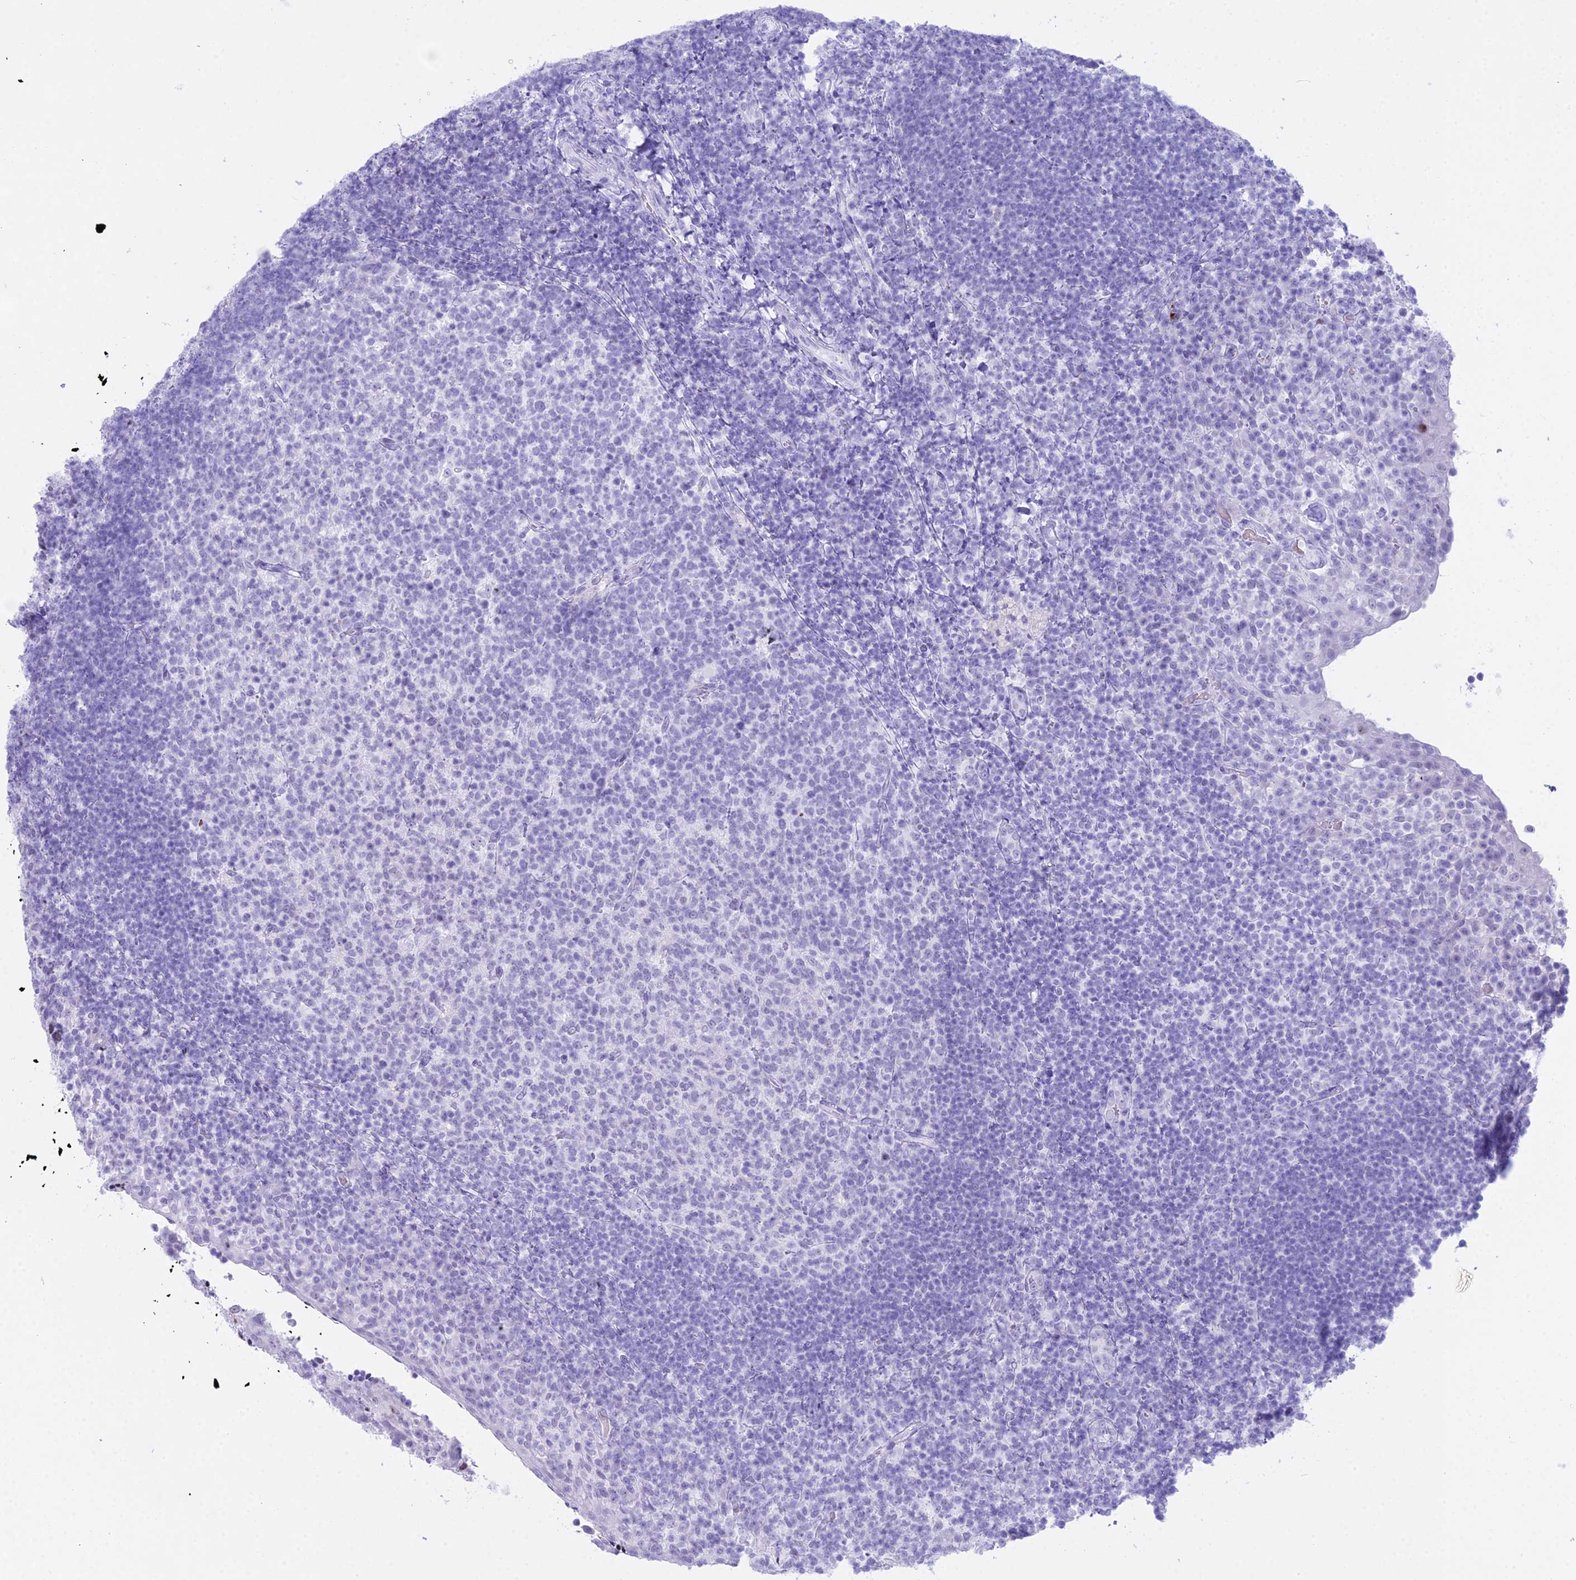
{"staining": {"intensity": "negative", "quantity": "none", "location": "none"}, "tissue": "tonsil", "cell_type": "Germinal center cells", "image_type": "normal", "snomed": [{"axis": "morphology", "description": "Normal tissue, NOS"}, {"axis": "topography", "description": "Tonsil"}], "caption": "IHC image of benign tonsil stained for a protein (brown), which displays no expression in germinal center cells. Nuclei are stained in blue.", "gene": "RNPS1", "patient": {"sex": "female", "age": 10}}